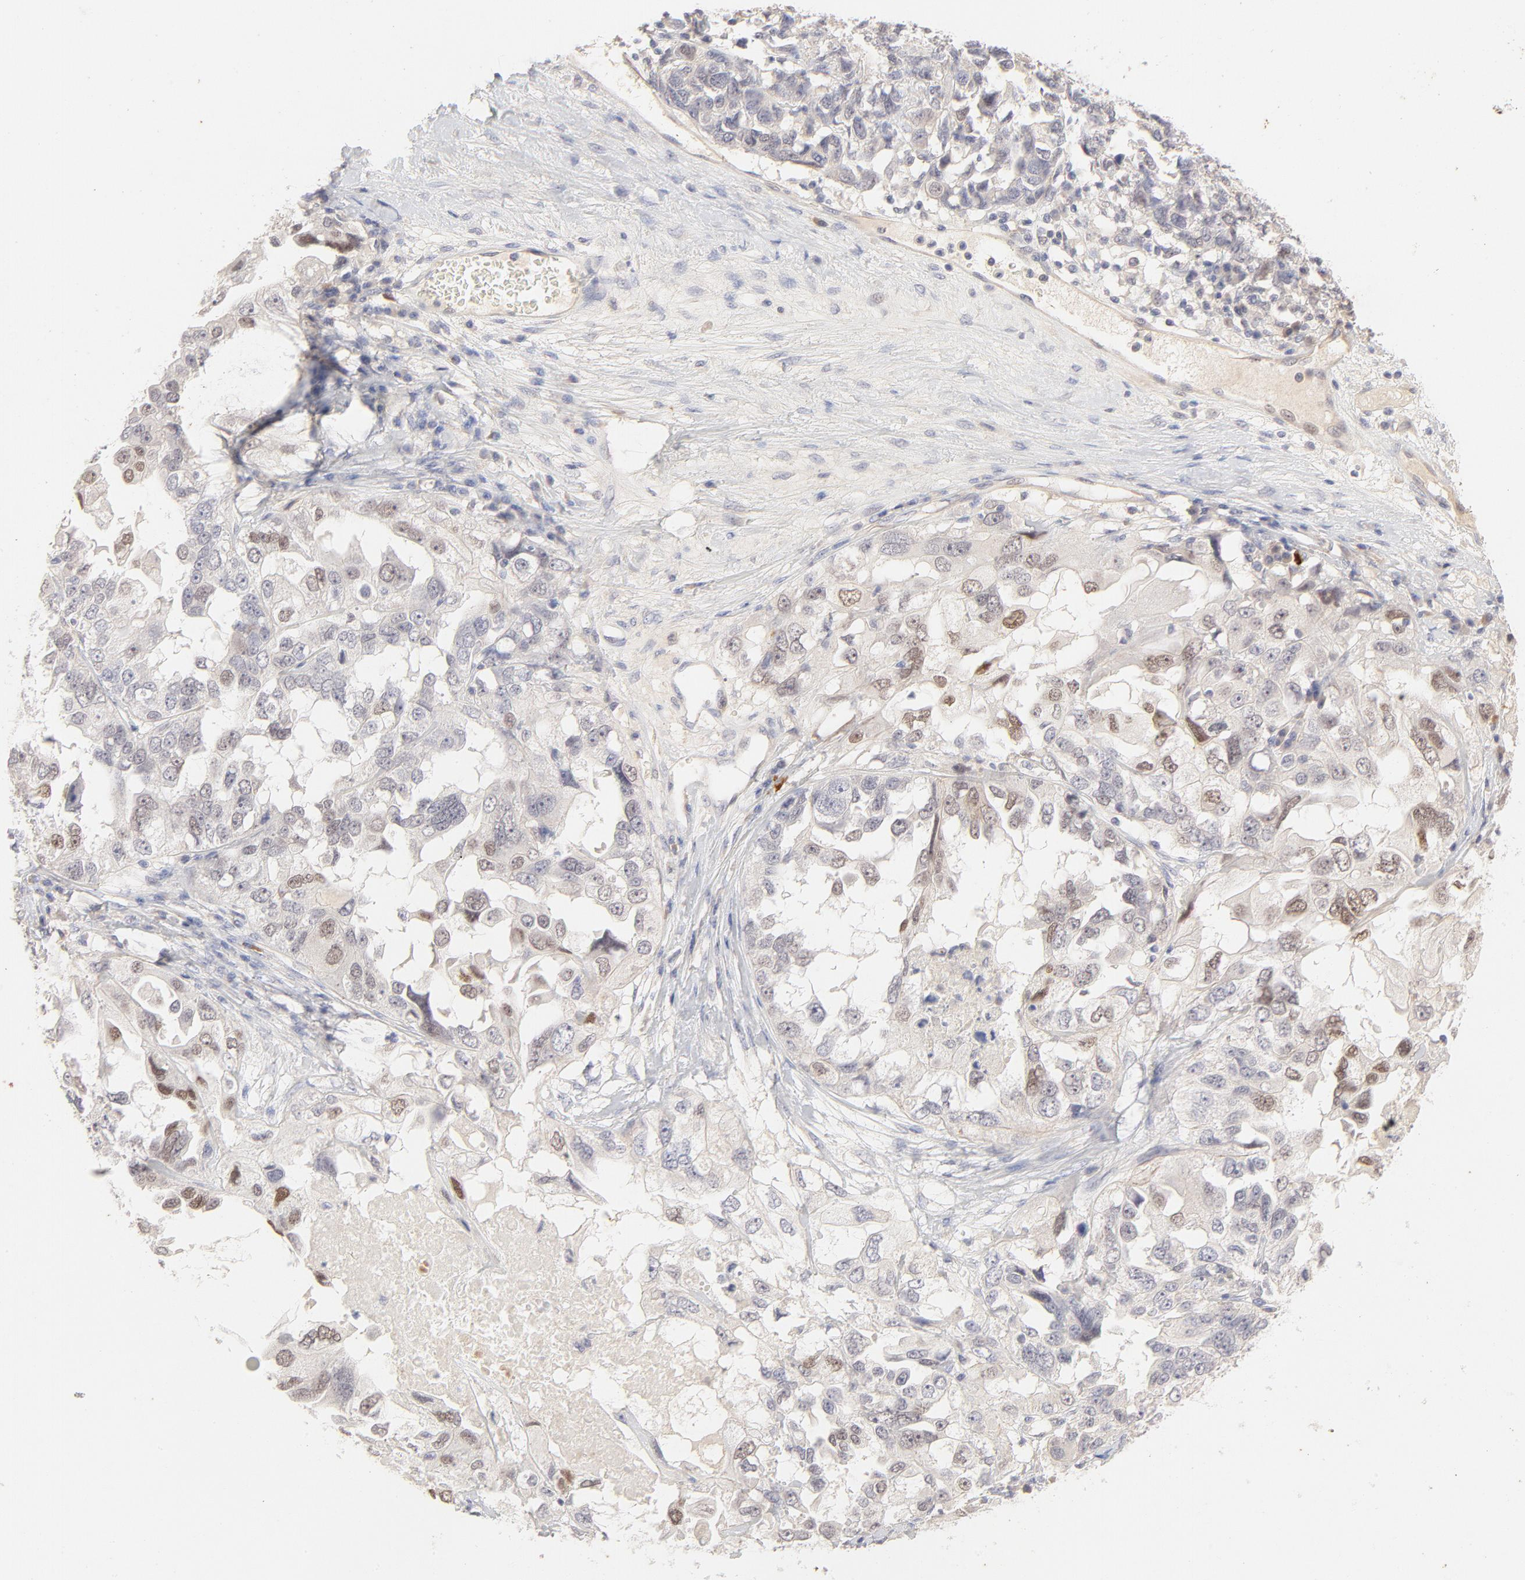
{"staining": {"intensity": "weak", "quantity": "25%-75%", "location": "nuclear"}, "tissue": "ovarian cancer", "cell_type": "Tumor cells", "image_type": "cancer", "snomed": [{"axis": "morphology", "description": "Cystadenocarcinoma, serous, NOS"}, {"axis": "topography", "description": "Ovary"}], "caption": "Ovarian cancer stained with a brown dye shows weak nuclear positive staining in about 25%-75% of tumor cells.", "gene": "ELF3", "patient": {"sex": "female", "age": 82}}